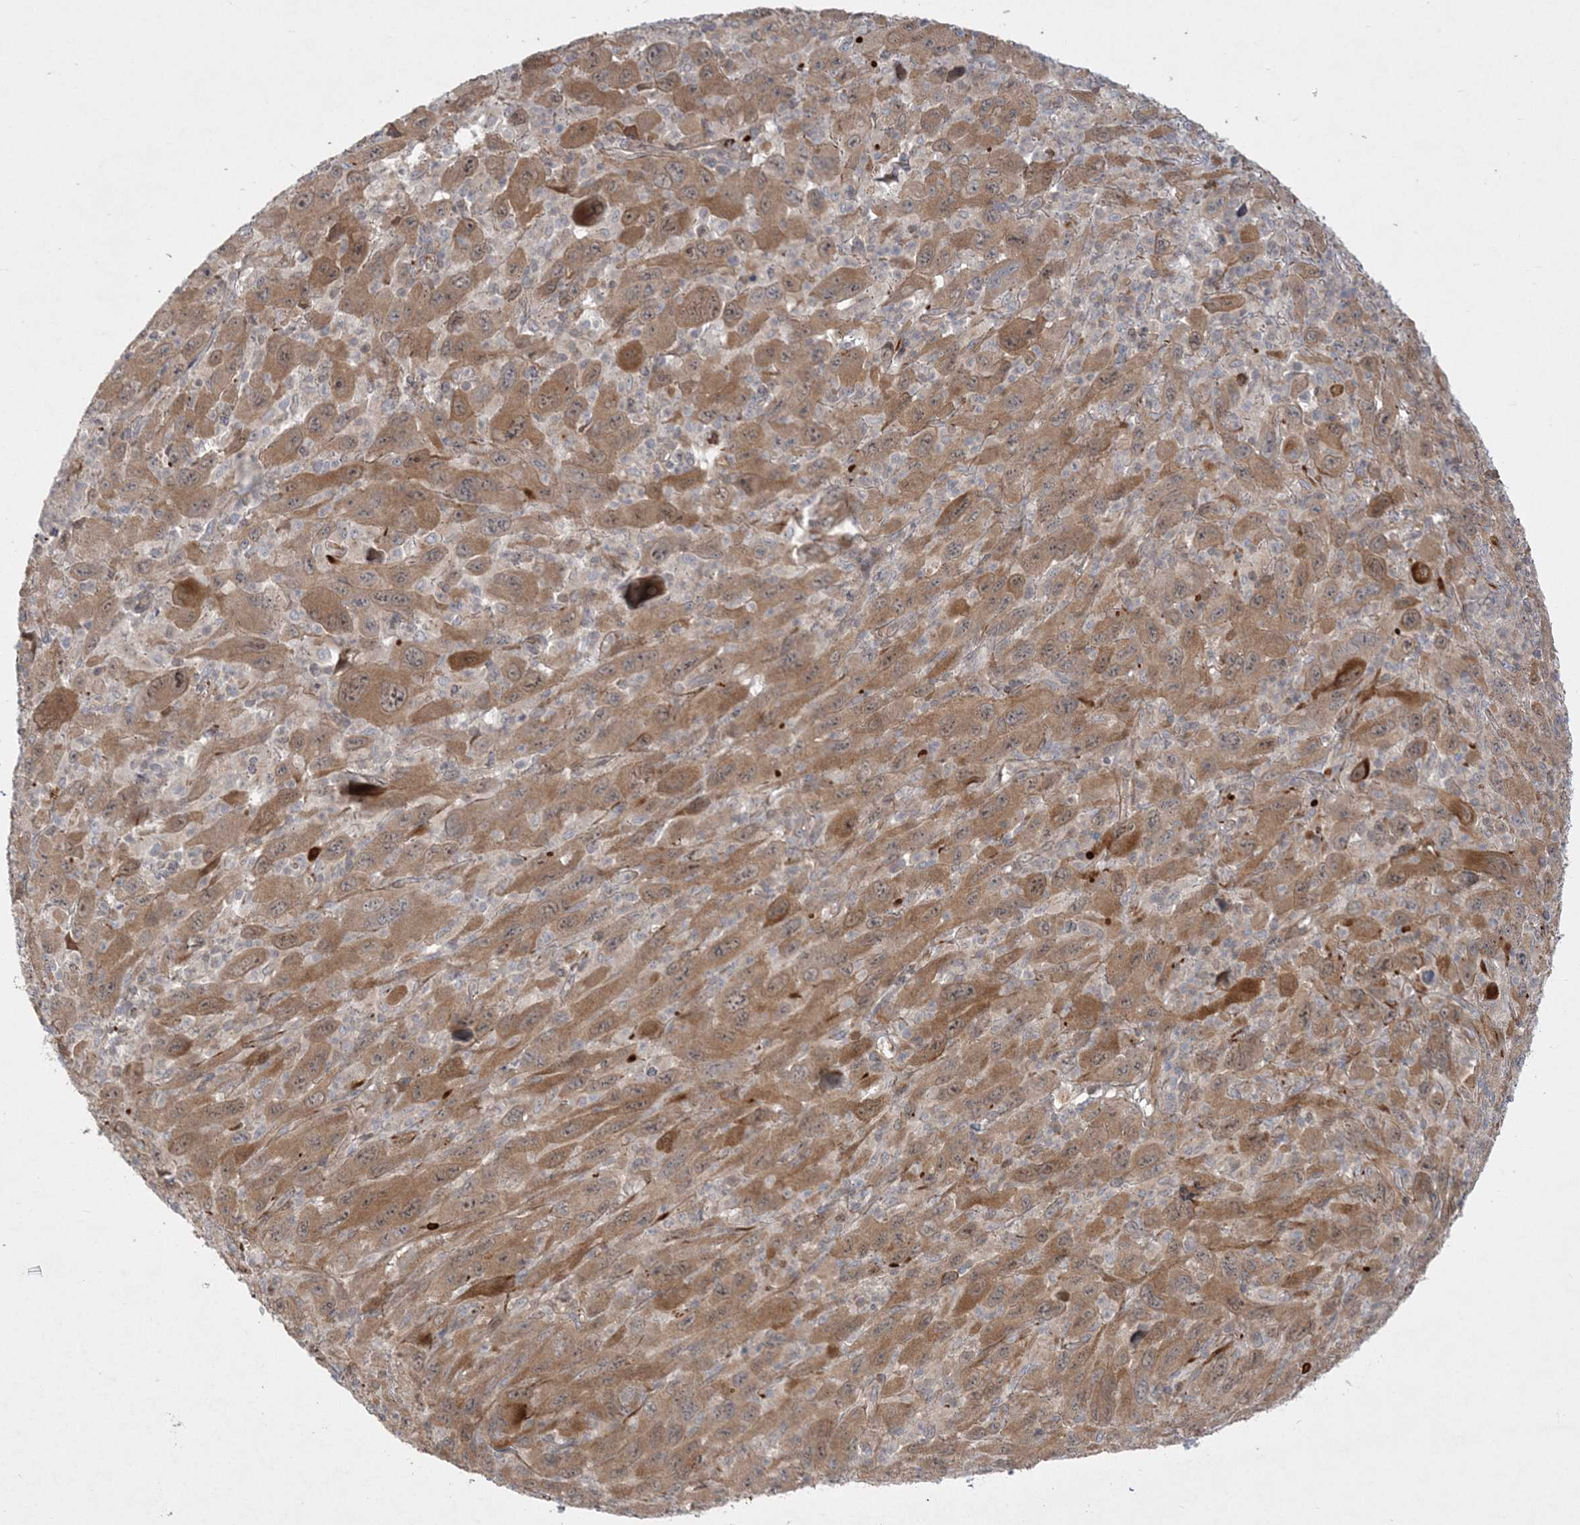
{"staining": {"intensity": "moderate", "quantity": ">75%", "location": "cytoplasmic/membranous"}, "tissue": "melanoma", "cell_type": "Tumor cells", "image_type": "cancer", "snomed": [{"axis": "morphology", "description": "Malignant melanoma, Metastatic site"}, {"axis": "topography", "description": "Skin"}], "caption": "A photomicrograph showing moderate cytoplasmic/membranous expression in about >75% of tumor cells in melanoma, as visualized by brown immunohistochemical staining.", "gene": "INPP1", "patient": {"sex": "female", "age": 56}}